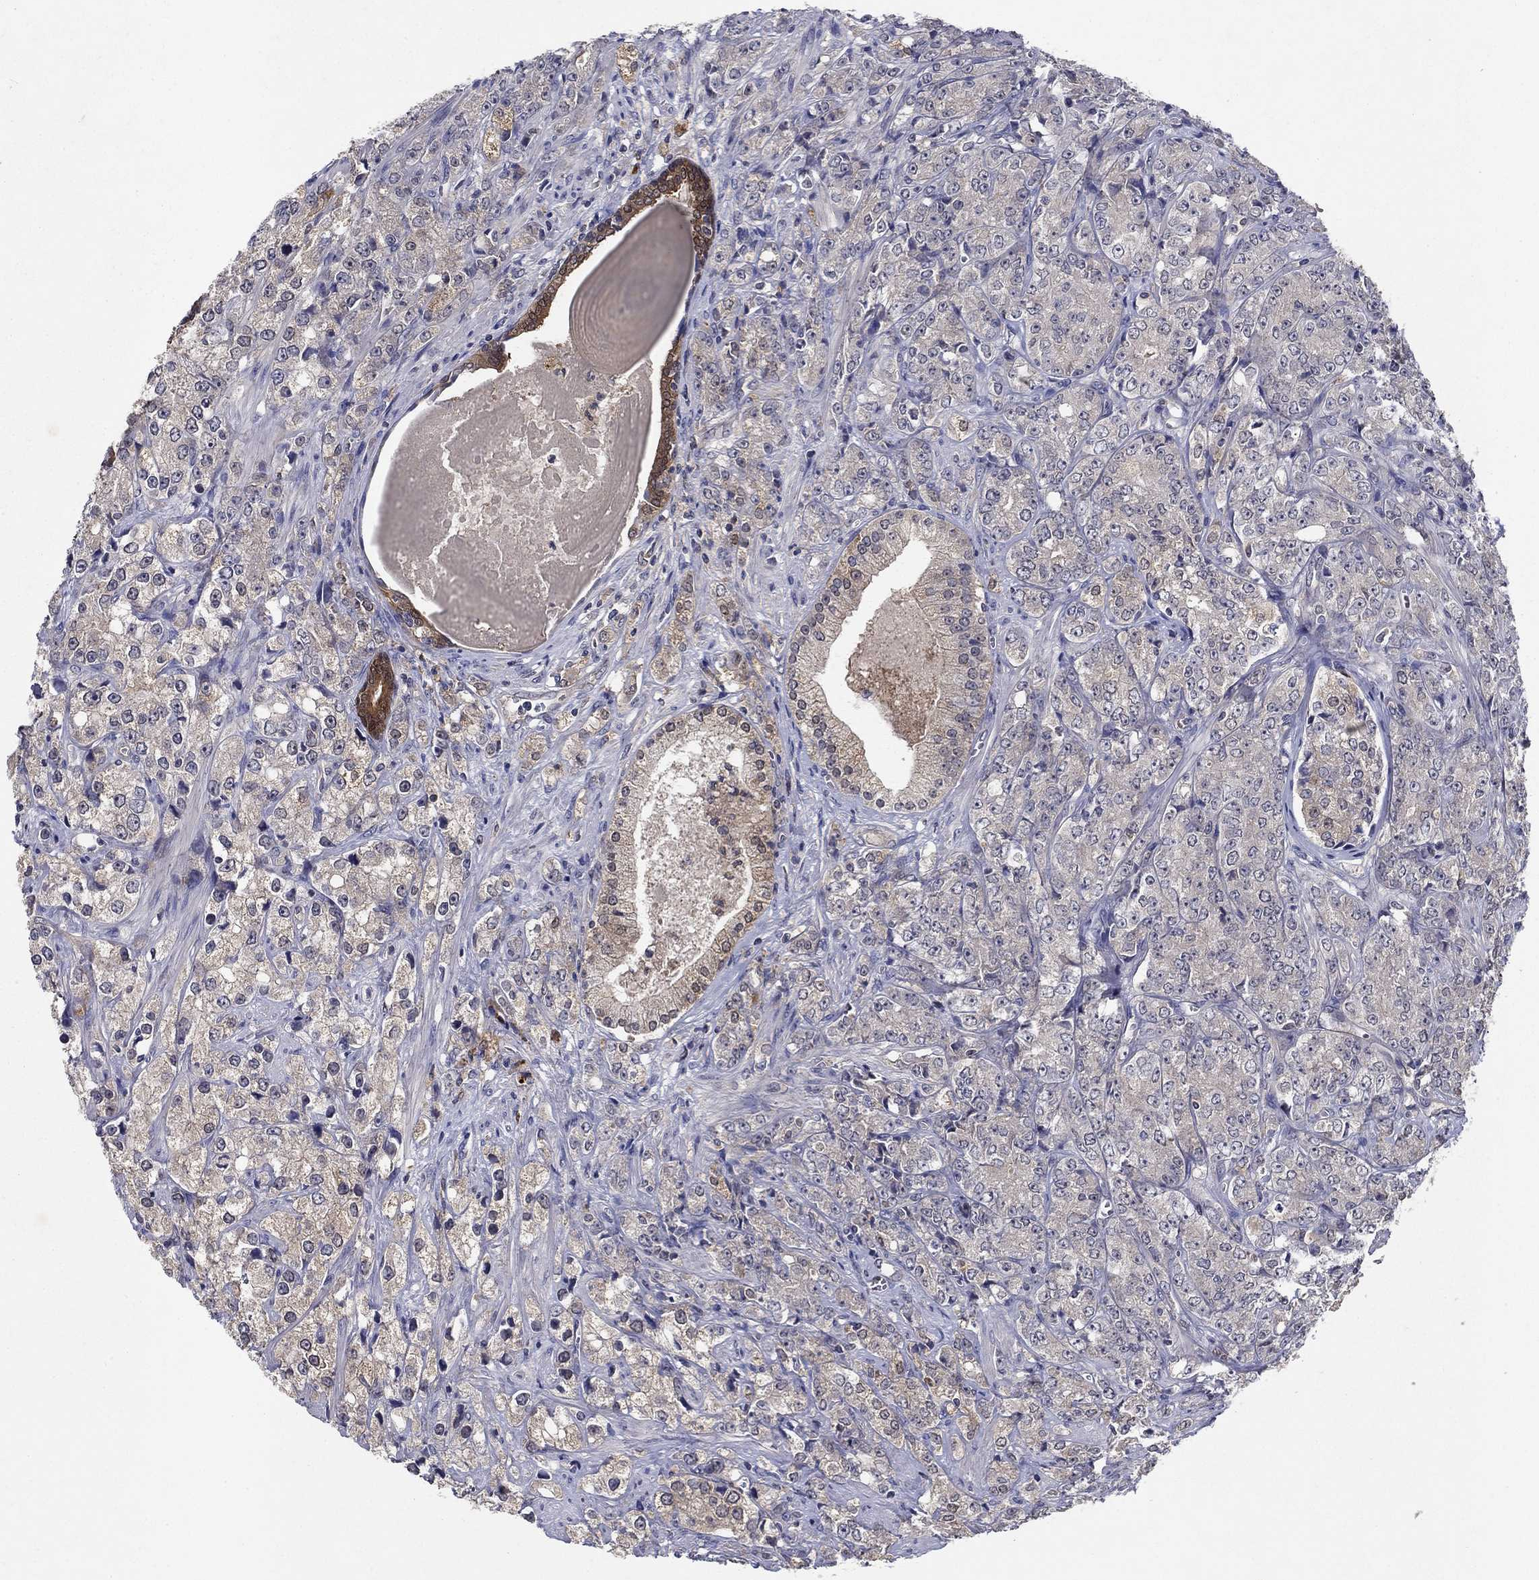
{"staining": {"intensity": "negative", "quantity": "none", "location": "none"}, "tissue": "prostate cancer", "cell_type": "Tumor cells", "image_type": "cancer", "snomed": [{"axis": "morphology", "description": "Adenocarcinoma, NOS"}, {"axis": "topography", "description": "Prostate and seminal vesicle, NOS"}, {"axis": "topography", "description": "Prostate"}], "caption": "The immunohistochemistry image has no significant expression in tumor cells of prostate cancer (adenocarcinoma) tissue.", "gene": "GLTP", "patient": {"sex": "male", "age": 68}}